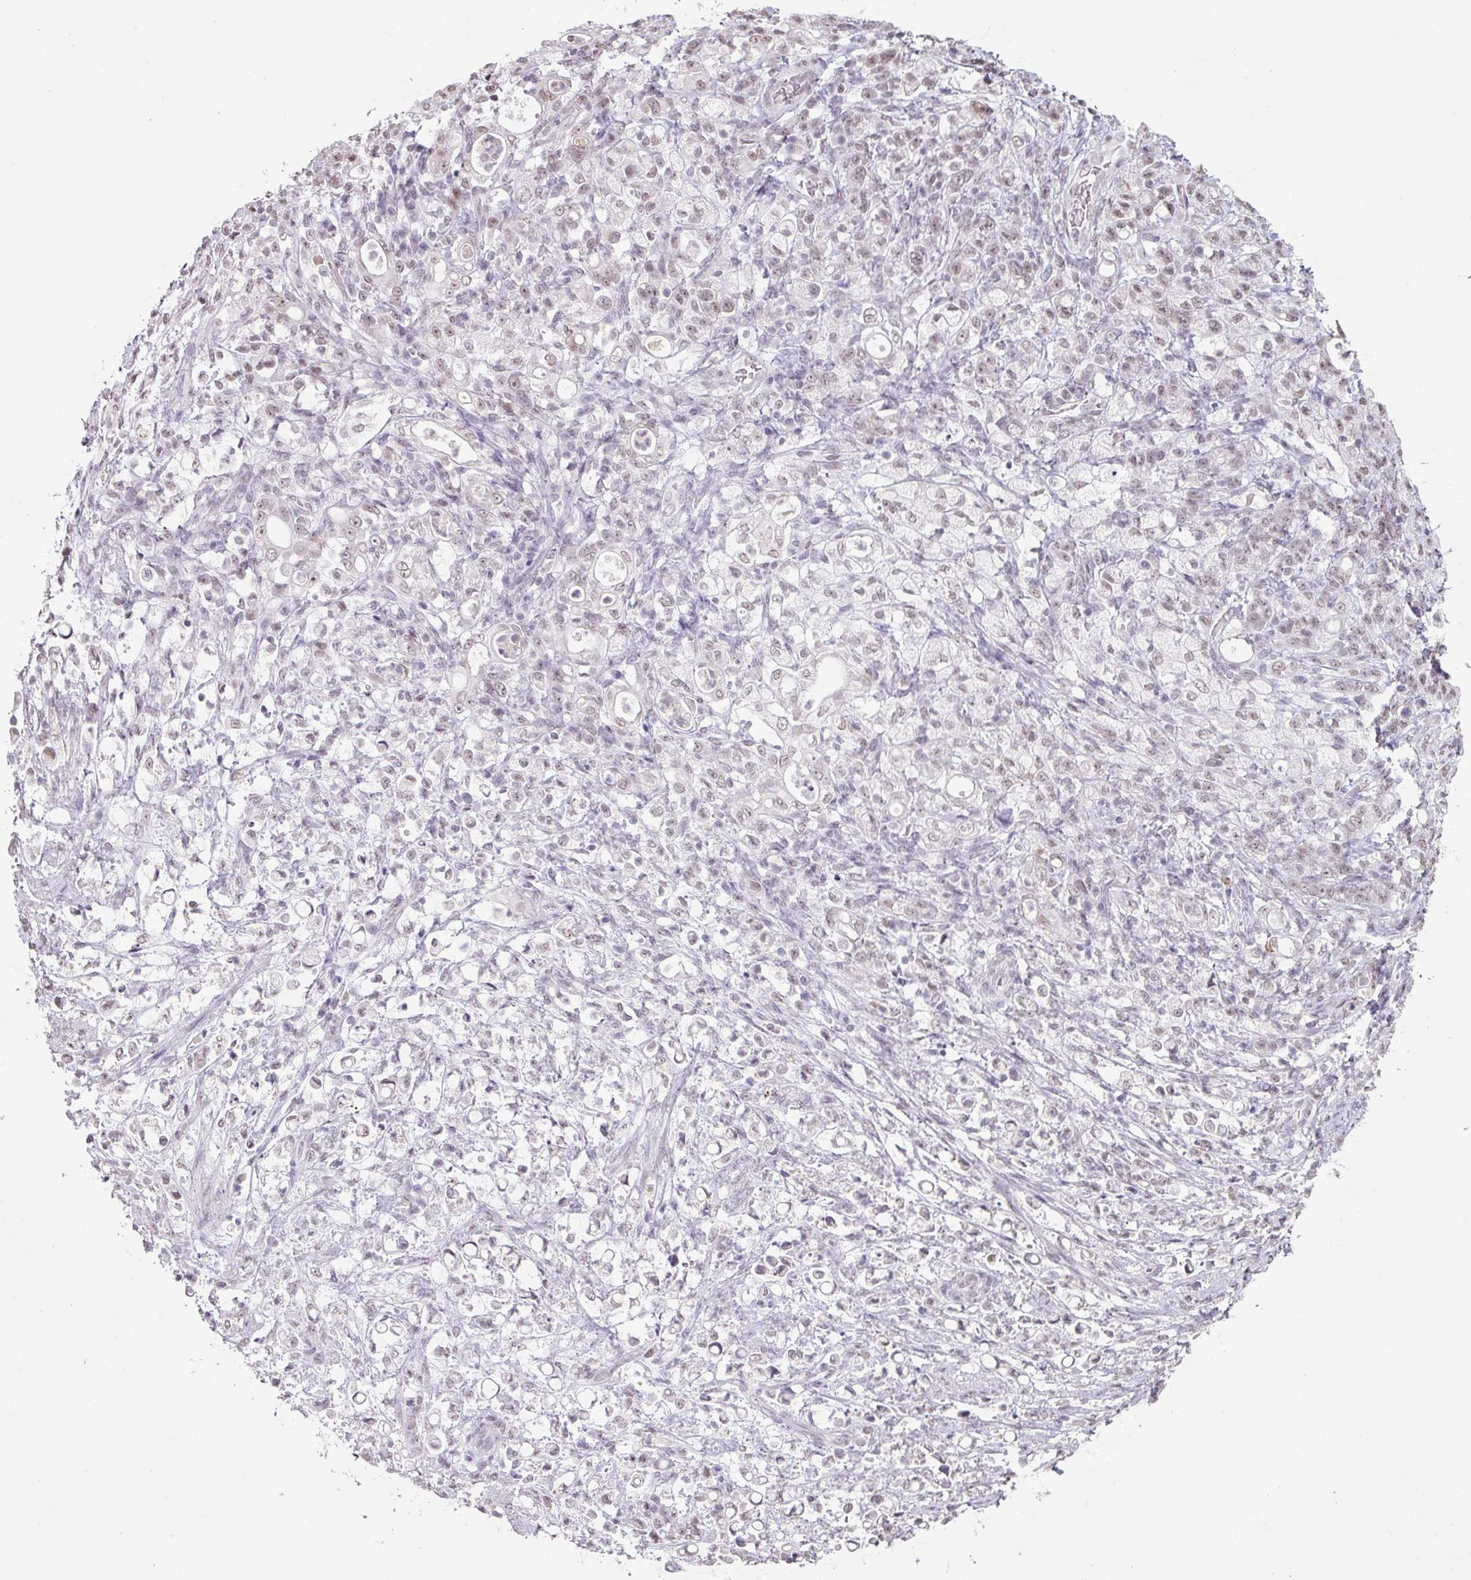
{"staining": {"intensity": "weak", "quantity": "<25%", "location": "nuclear"}, "tissue": "stomach cancer", "cell_type": "Tumor cells", "image_type": "cancer", "snomed": [{"axis": "morphology", "description": "Adenocarcinoma, NOS"}, {"axis": "topography", "description": "Stomach"}], "caption": "The histopathology image exhibits no significant staining in tumor cells of stomach cancer (adenocarcinoma).", "gene": "SPRR1A", "patient": {"sex": "female", "age": 60}}